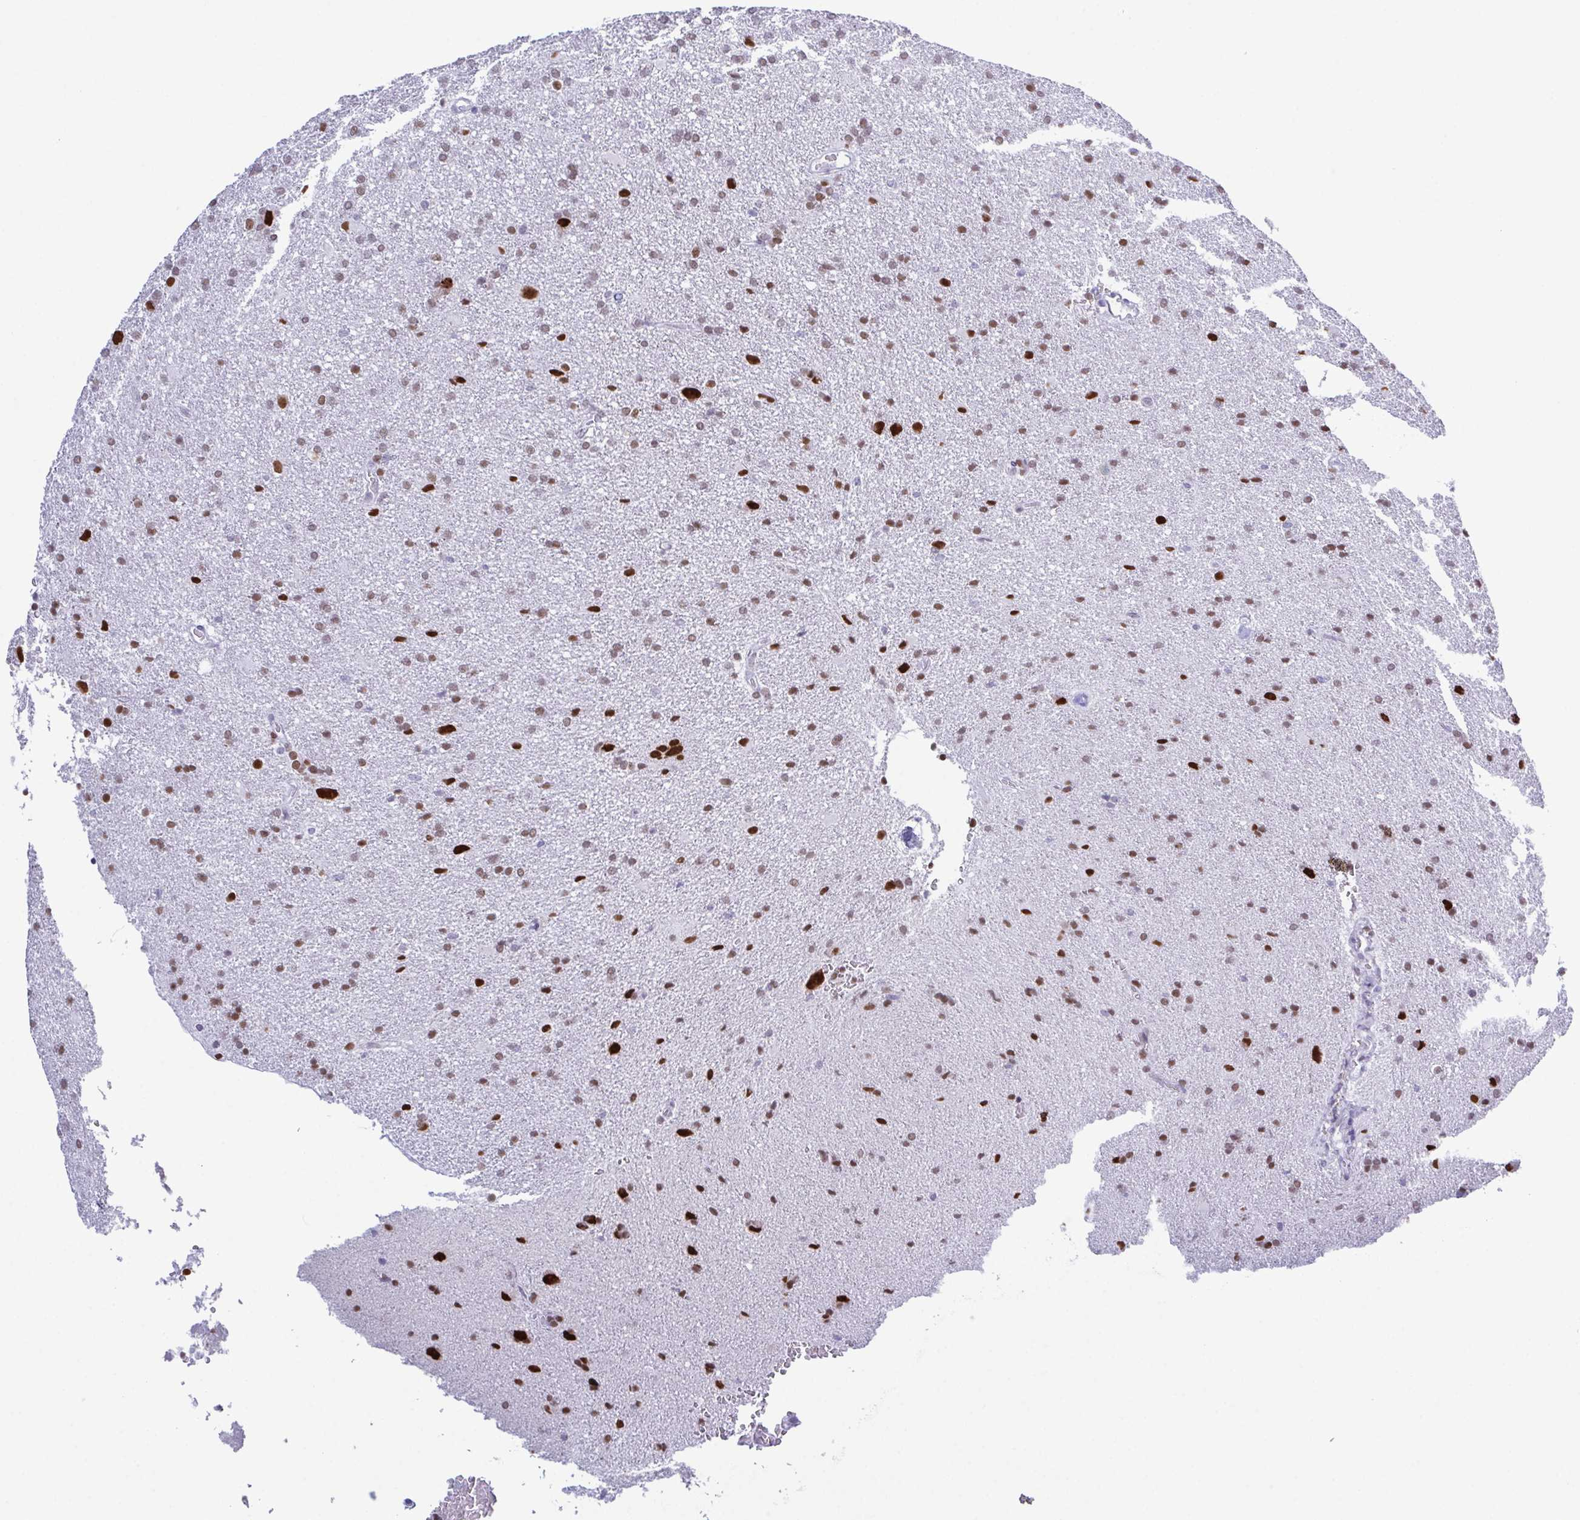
{"staining": {"intensity": "moderate", "quantity": ">75%", "location": "nuclear"}, "tissue": "glioma", "cell_type": "Tumor cells", "image_type": "cancer", "snomed": [{"axis": "morphology", "description": "Glioma, malignant, Low grade"}, {"axis": "topography", "description": "Brain"}], "caption": "Moderate nuclear positivity for a protein is appreciated in about >75% of tumor cells of glioma using immunohistochemistry.", "gene": "SUGP2", "patient": {"sex": "male", "age": 66}}